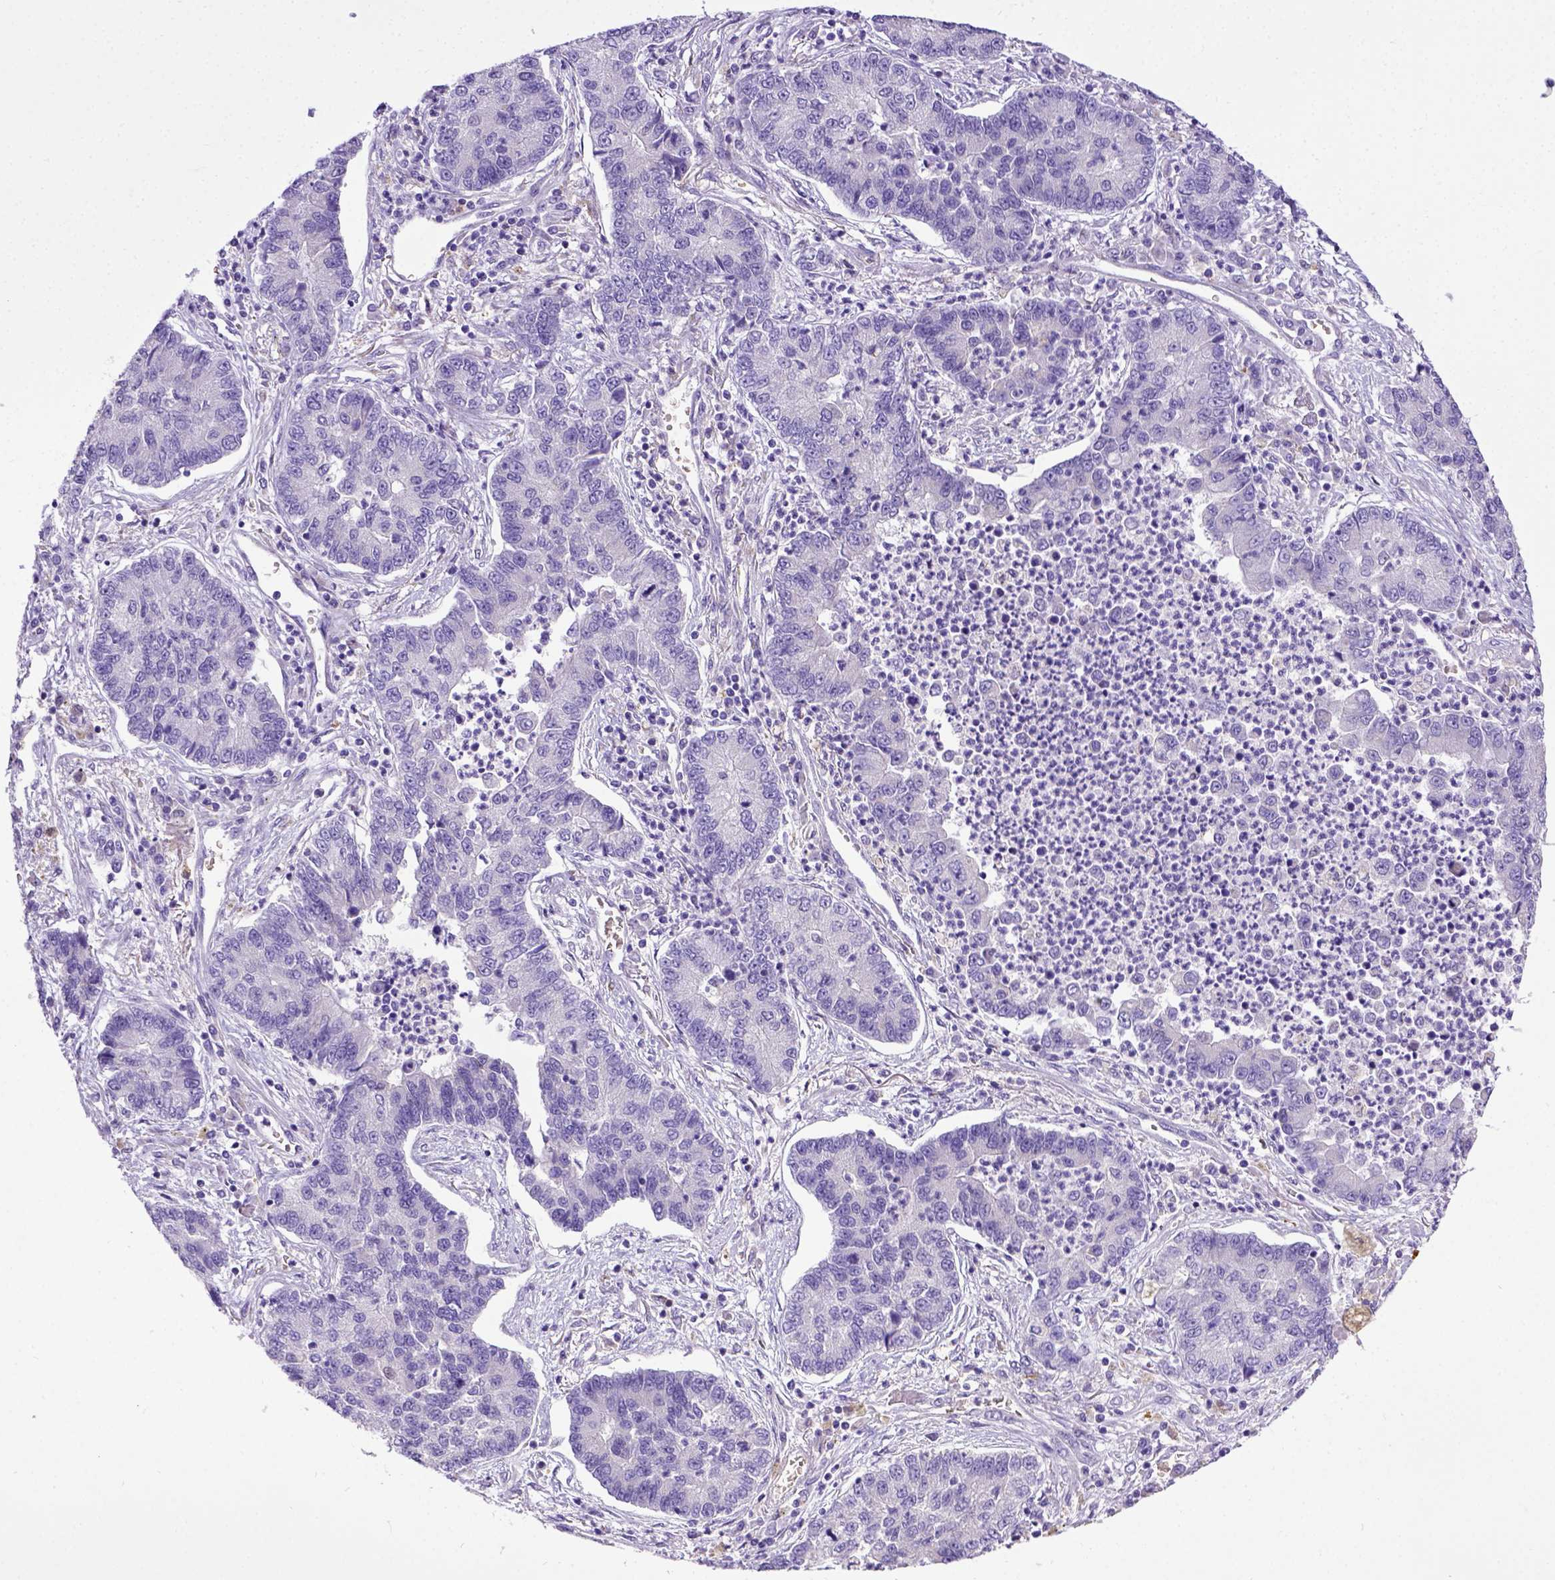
{"staining": {"intensity": "negative", "quantity": "none", "location": "none"}, "tissue": "lung cancer", "cell_type": "Tumor cells", "image_type": "cancer", "snomed": [{"axis": "morphology", "description": "Adenocarcinoma, NOS"}, {"axis": "topography", "description": "Lung"}], "caption": "Immunohistochemistry (IHC) photomicrograph of neoplastic tissue: human lung adenocarcinoma stained with DAB displays no significant protein positivity in tumor cells. (DAB (3,3'-diaminobenzidine) immunohistochemistry (IHC) visualized using brightfield microscopy, high magnification).", "gene": "SPEF1", "patient": {"sex": "female", "age": 57}}